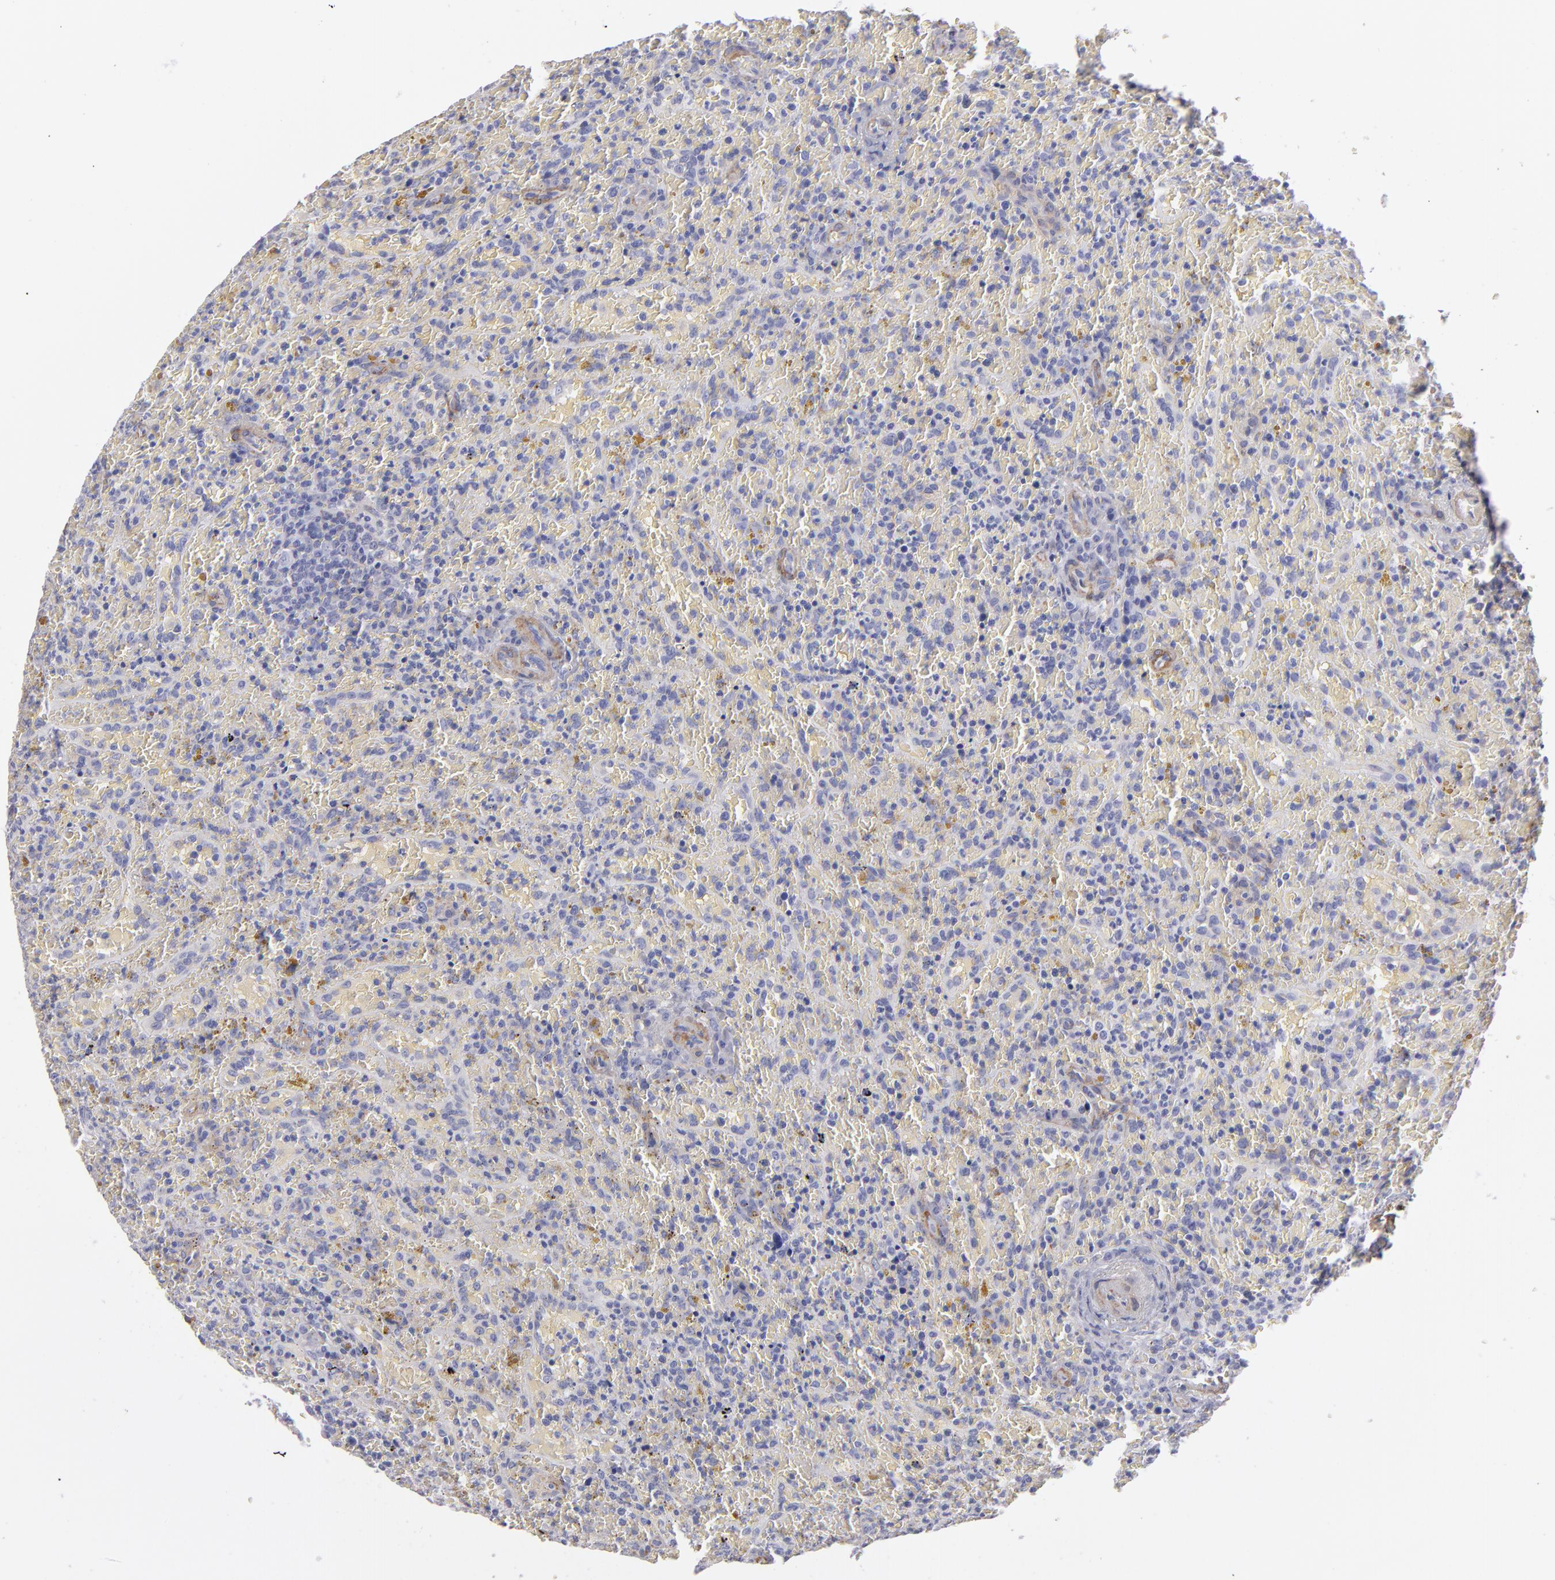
{"staining": {"intensity": "negative", "quantity": "none", "location": "none"}, "tissue": "lymphoma", "cell_type": "Tumor cells", "image_type": "cancer", "snomed": [{"axis": "morphology", "description": "Malignant lymphoma, non-Hodgkin's type, High grade"}, {"axis": "topography", "description": "Spleen"}, {"axis": "topography", "description": "Lymph node"}], "caption": "This is an IHC histopathology image of human high-grade malignant lymphoma, non-Hodgkin's type. There is no expression in tumor cells.", "gene": "MYH11", "patient": {"sex": "female", "age": 70}}